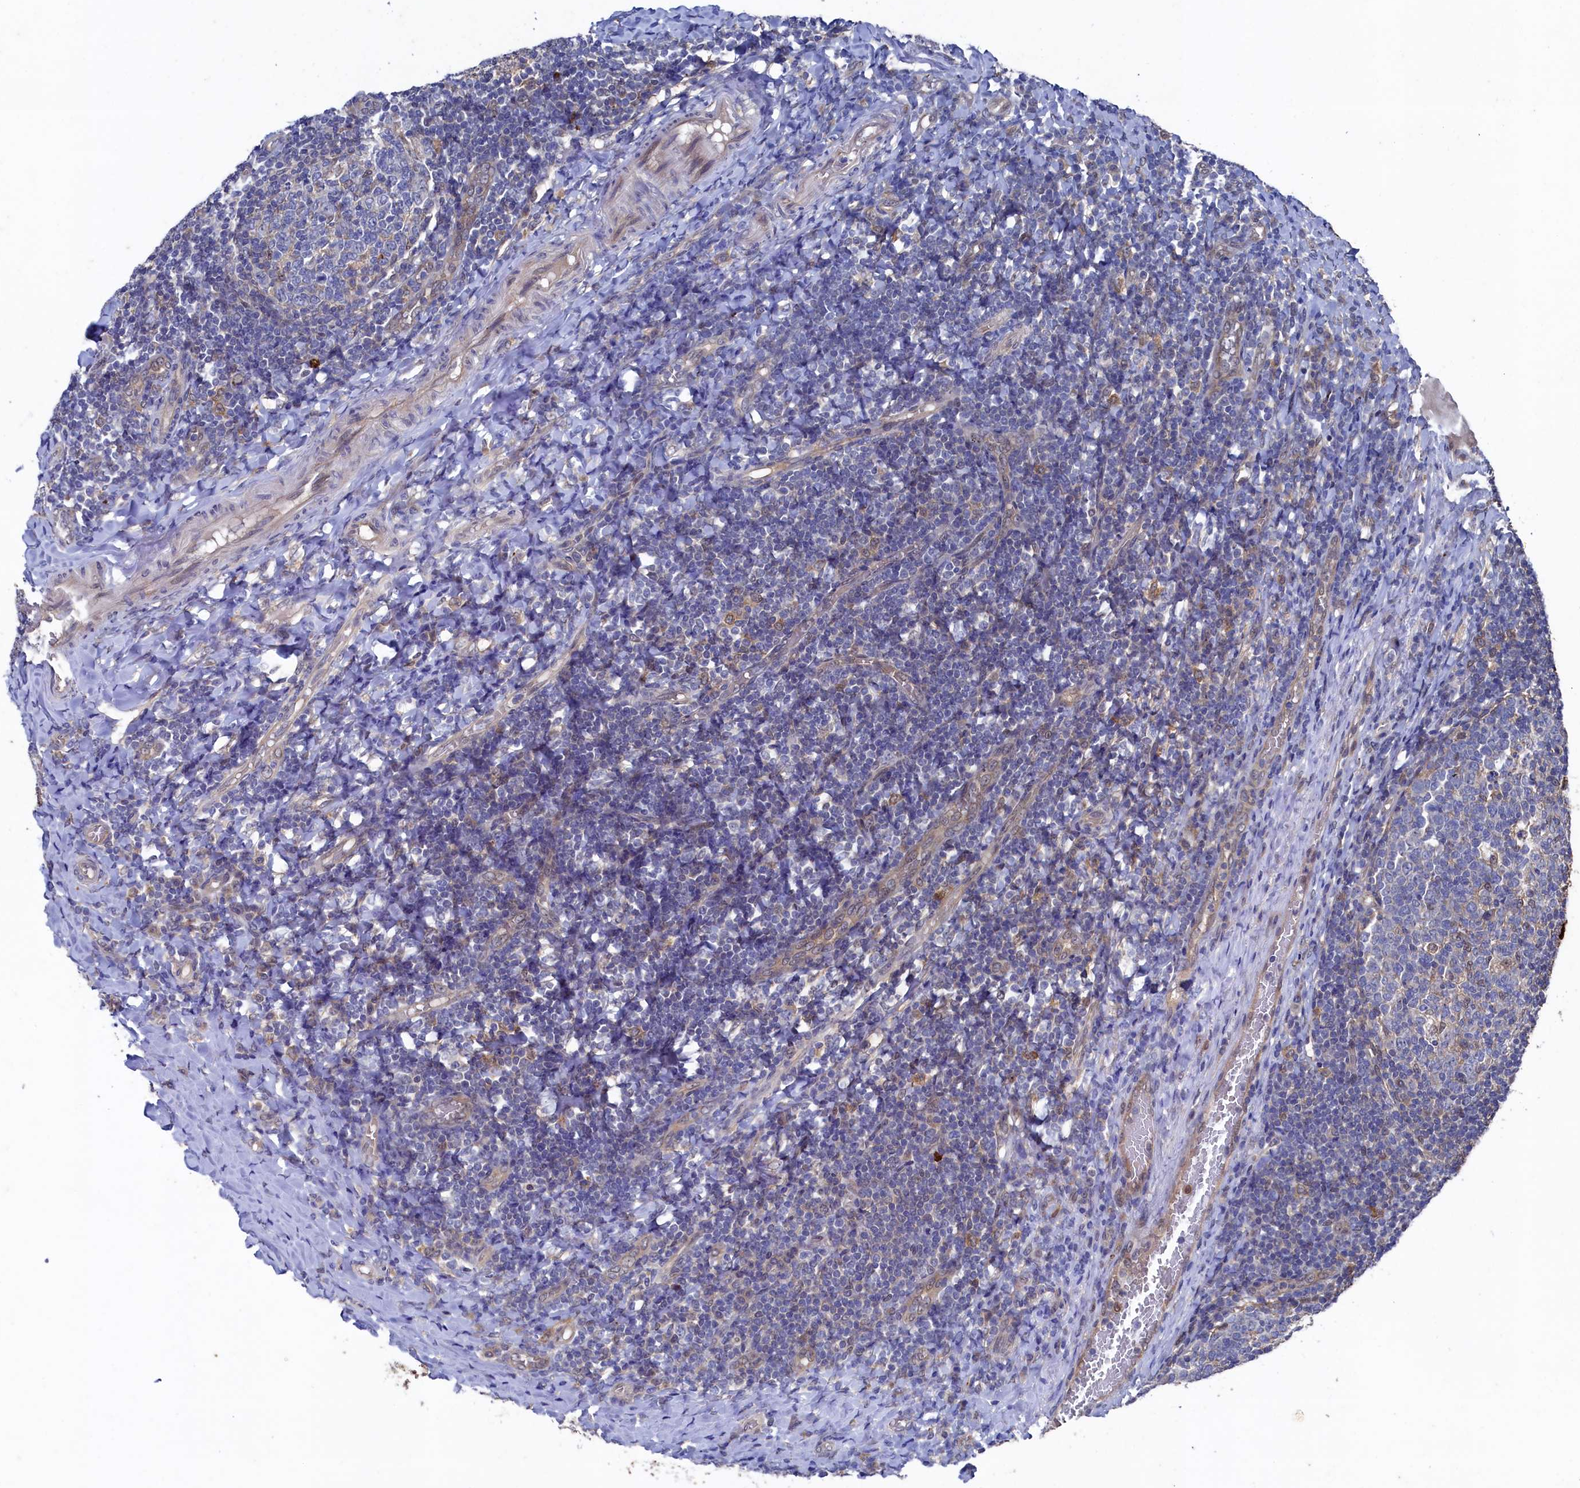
{"staining": {"intensity": "negative", "quantity": "none", "location": "none"}, "tissue": "tonsil", "cell_type": "Germinal center cells", "image_type": "normal", "snomed": [{"axis": "morphology", "description": "Normal tissue, NOS"}, {"axis": "topography", "description": "Tonsil"}], "caption": "Unremarkable tonsil was stained to show a protein in brown. There is no significant staining in germinal center cells. (DAB (3,3'-diaminobenzidine) immunohistochemistry with hematoxylin counter stain).", "gene": "RNH1", "patient": {"sex": "female", "age": 19}}